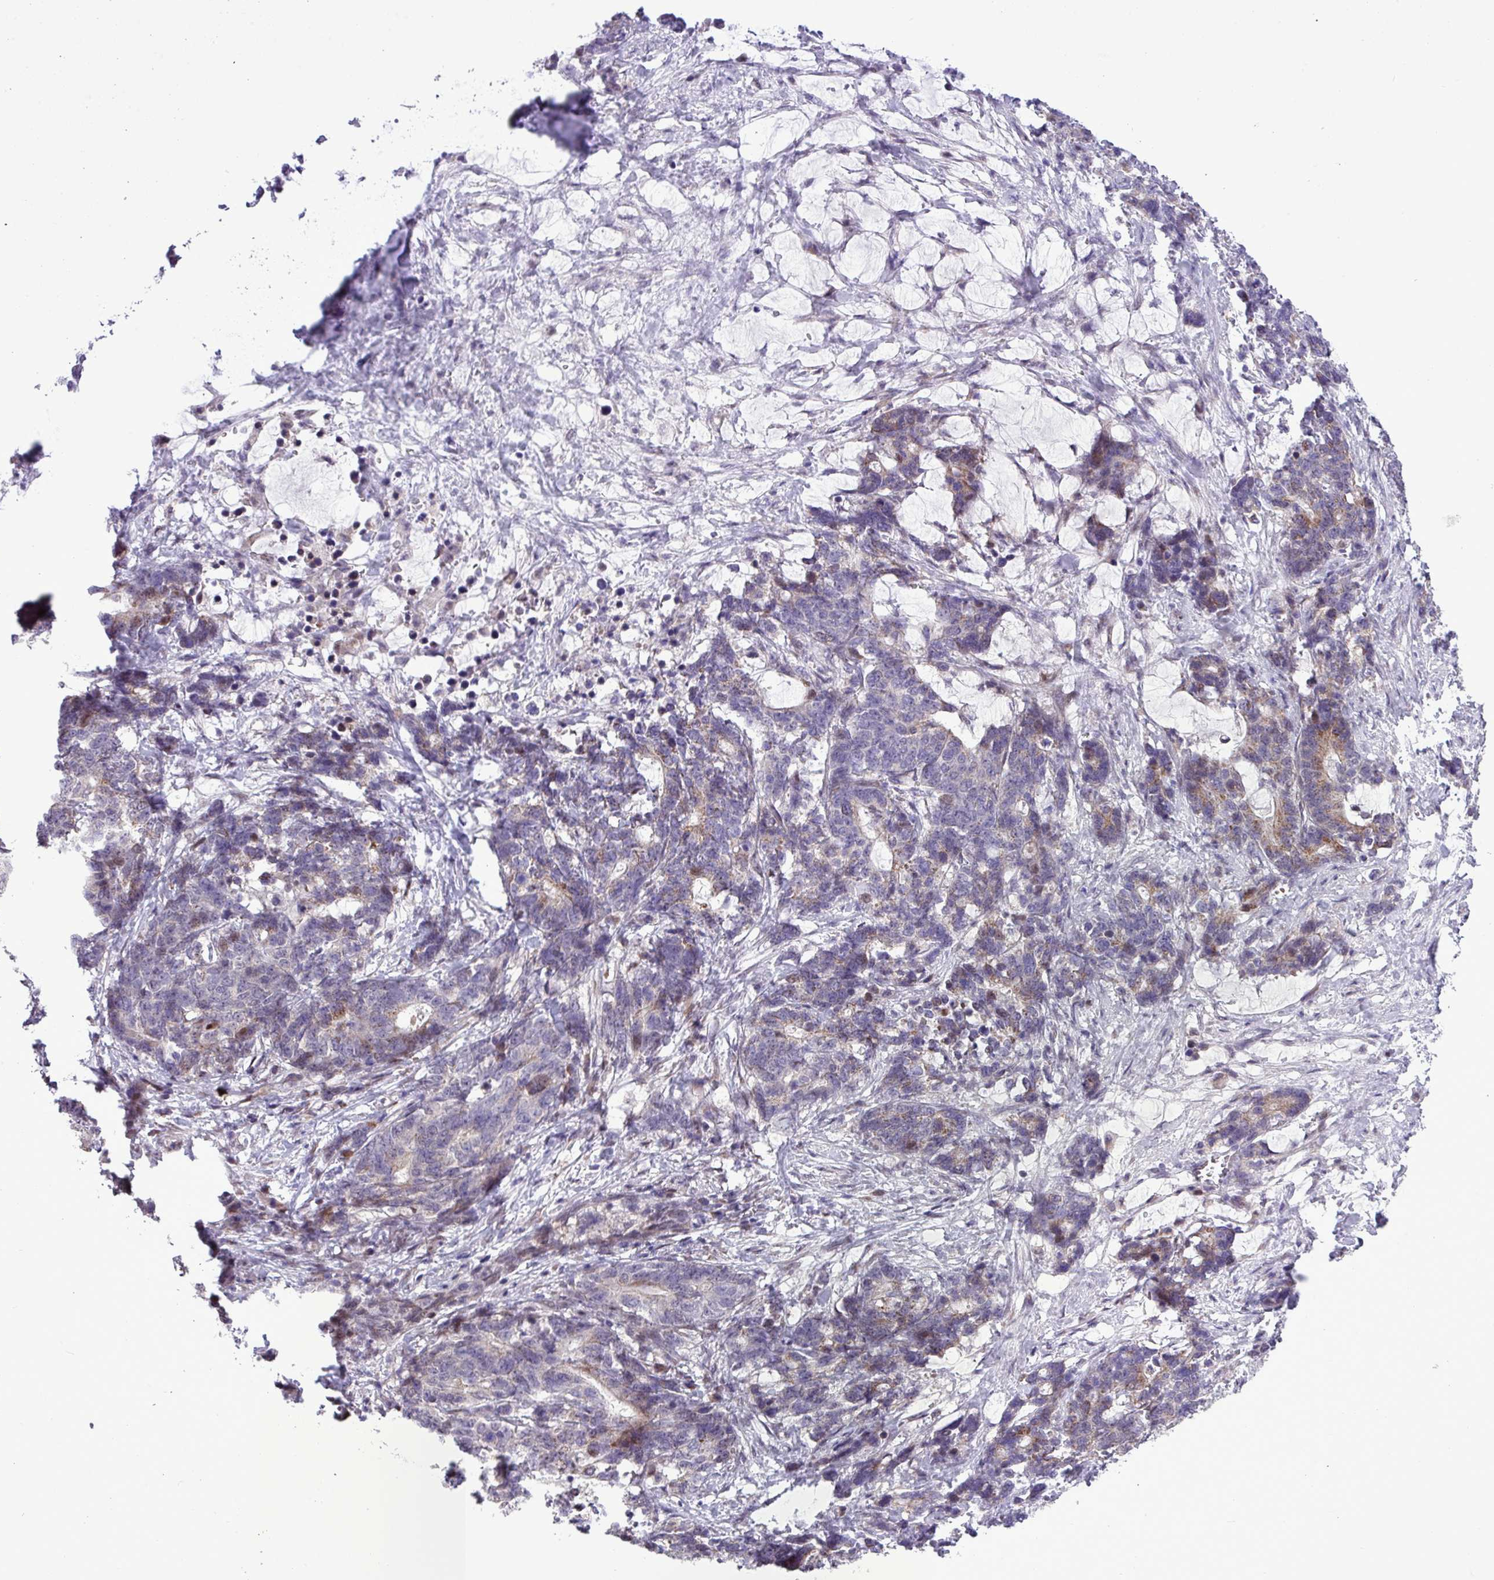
{"staining": {"intensity": "weak", "quantity": "<25%", "location": "cytoplasmic/membranous"}, "tissue": "stomach cancer", "cell_type": "Tumor cells", "image_type": "cancer", "snomed": [{"axis": "morphology", "description": "Normal tissue, NOS"}, {"axis": "morphology", "description": "Adenocarcinoma, NOS"}, {"axis": "topography", "description": "Stomach"}], "caption": "The micrograph demonstrates no staining of tumor cells in stomach cancer. (DAB (3,3'-diaminobenzidine) immunohistochemistry, high magnification).", "gene": "ZNF354A", "patient": {"sex": "female", "age": 64}}